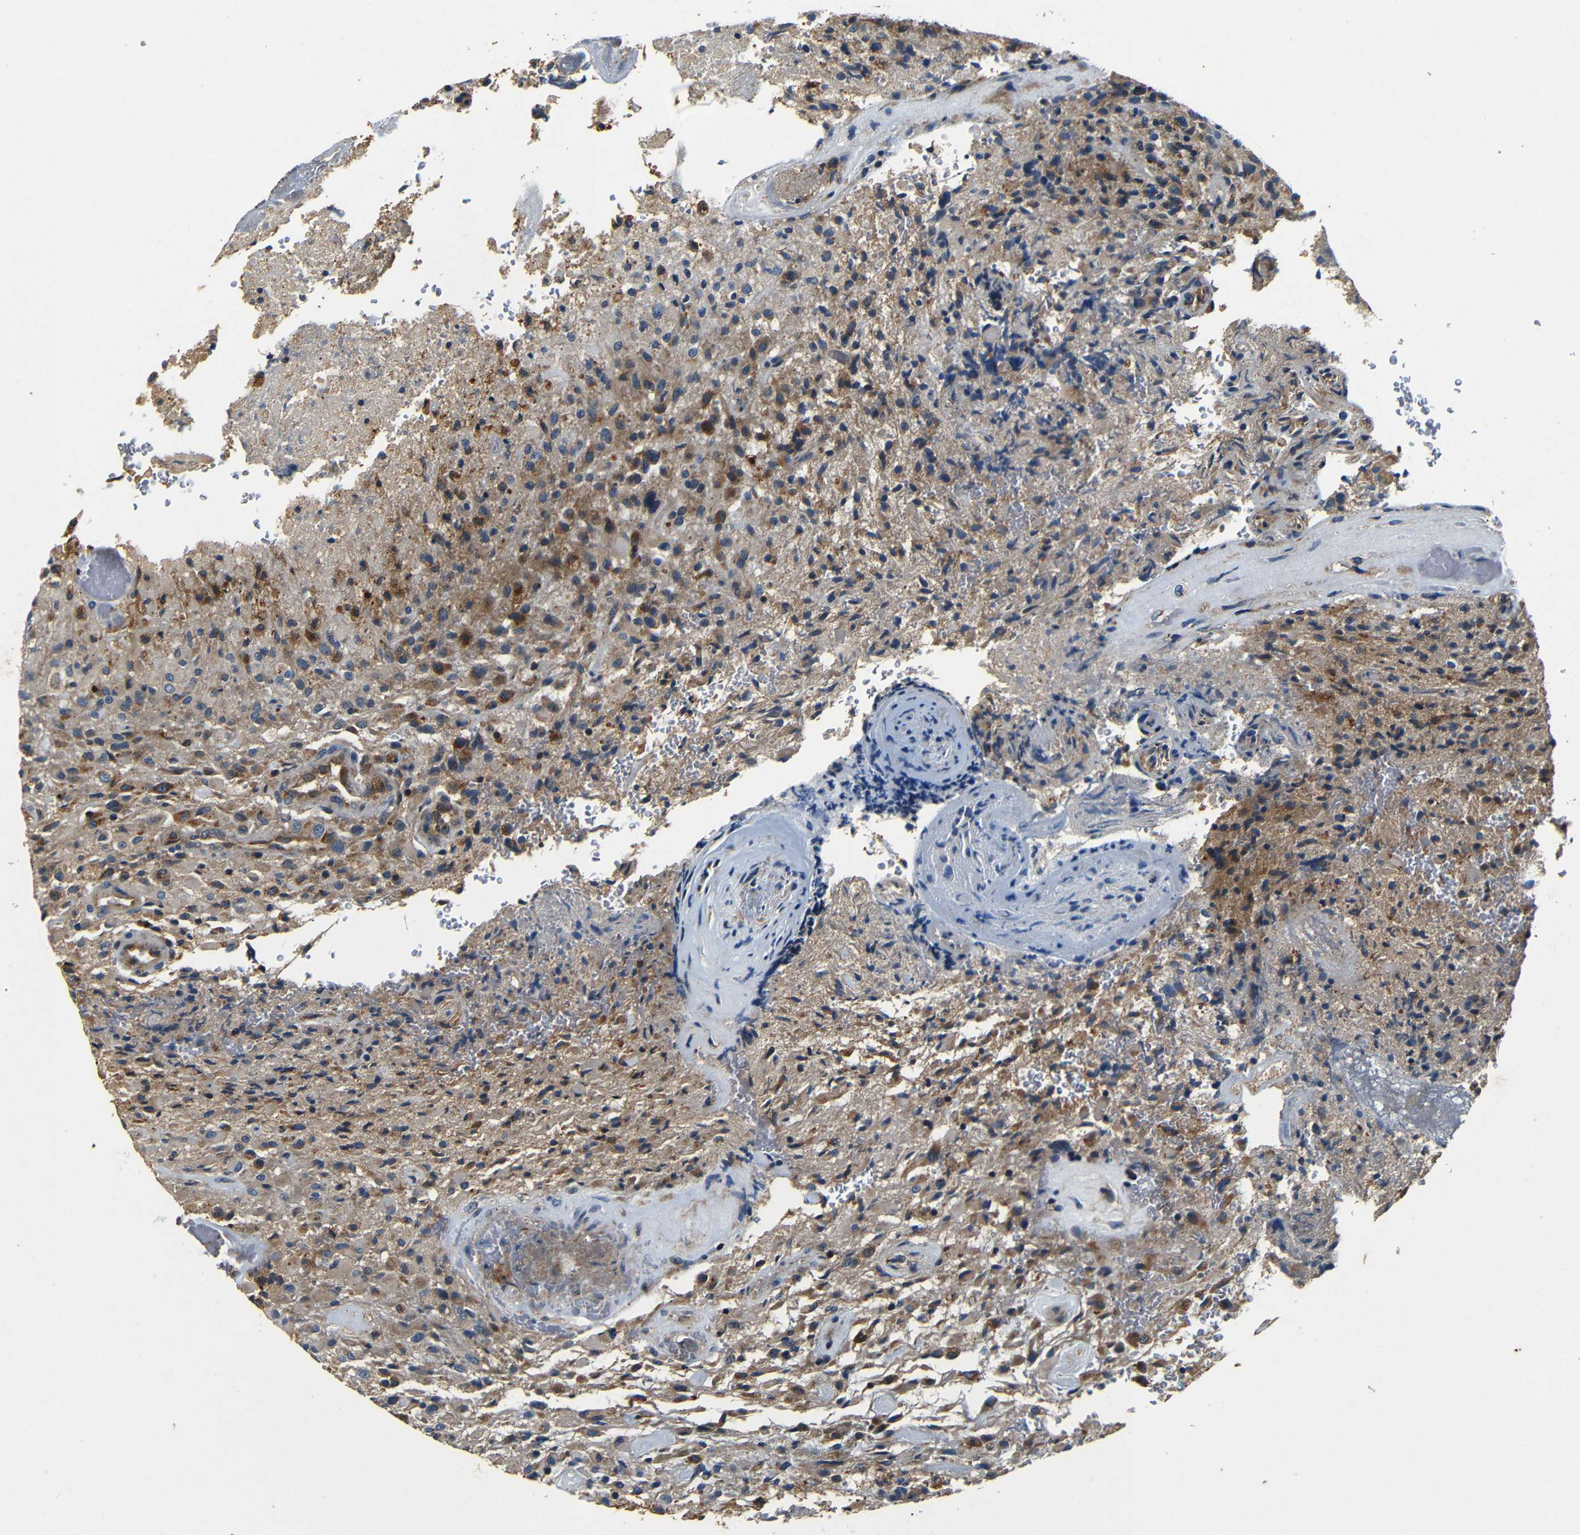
{"staining": {"intensity": "moderate", "quantity": "25%-75%", "location": "cytoplasmic/membranous"}, "tissue": "glioma", "cell_type": "Tumor cells", "image_type": "cancer", "snomed": [{"axis": "morphology", "description": "Glioma, malignant, High grade"}, {"axis": "topography", "description": "Brain"}], "caption": "Human glioma stained with a protein marker shows moderate staining in tumor cells.", "gene": "MTX1", "patient": {"sex": "male", "age": 71}}